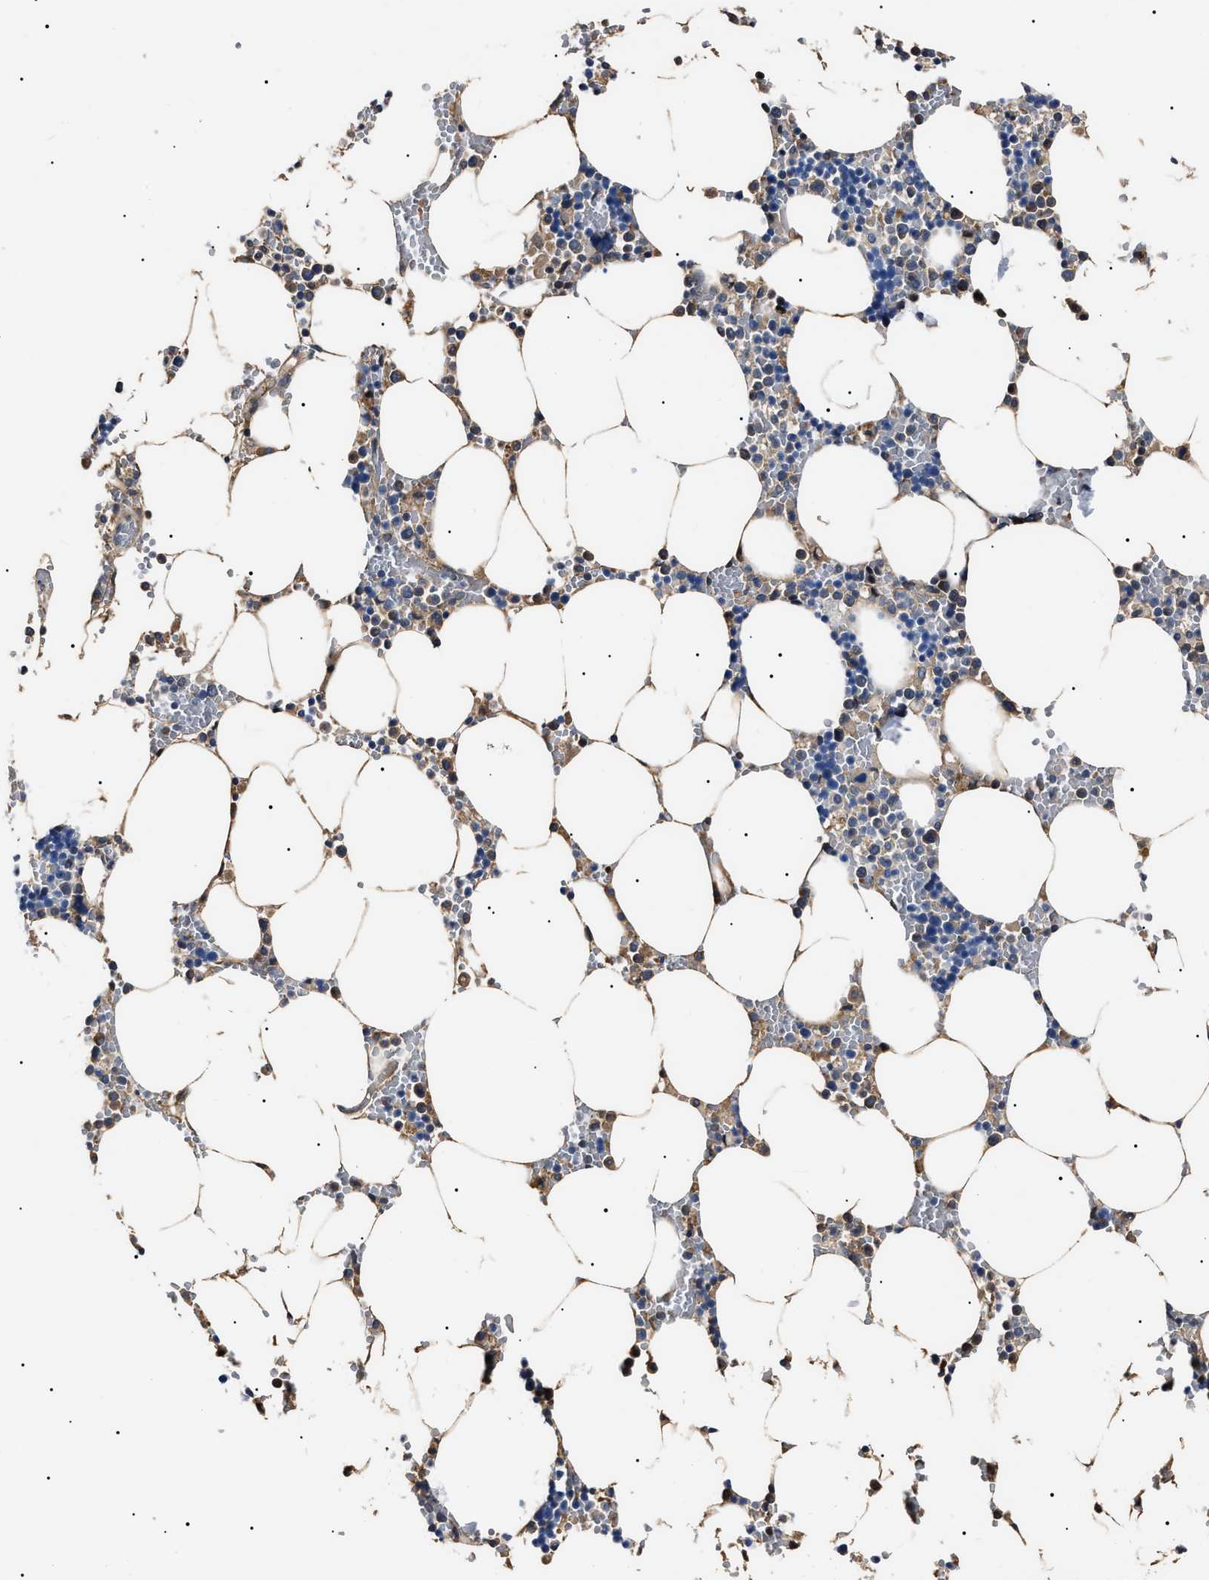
{"staining": {"intensity": "moderate", "quantity": "<25%", "location": "cytoplasmic/membranous"}, "tissue": "bone marrow", "cell_type": "Hematopoietic cells", "image_type": "normal", "snomed": [{"axis": "morphology", "description": "Normal tissue, NOS"}, {"axis": "topography", "description": "Bone marrow"}], "caption": "Bone marrow stained with a brown dye displays moderate cytoplasmic/membranous positive positivity in approximately <25% of hematopoietic cells.", "gene": "IFT81", "patient": {"sex": "male", "age": 70}}